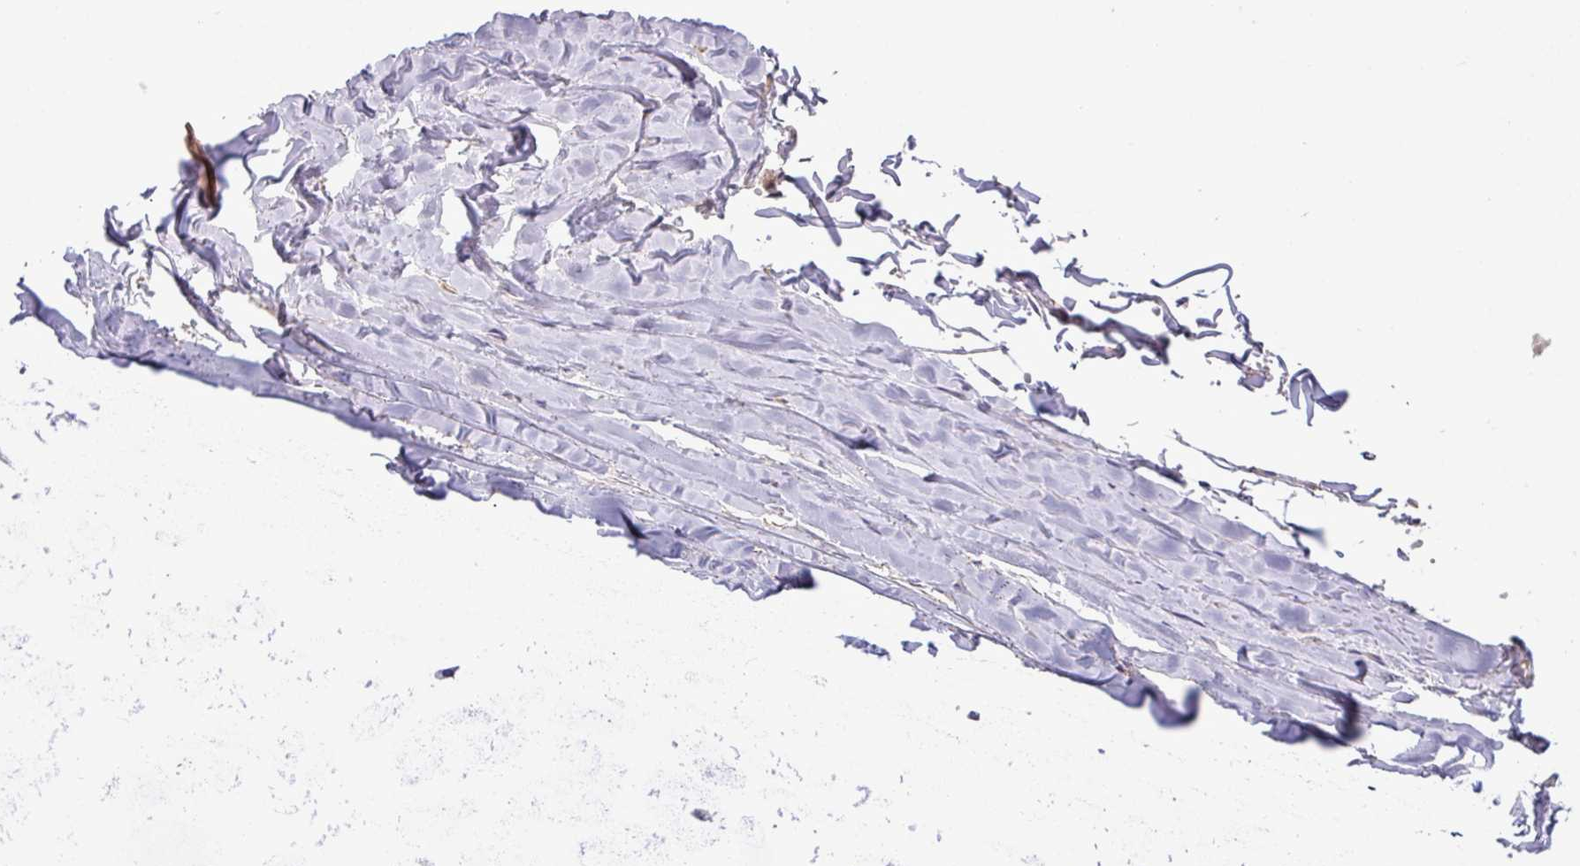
{"staining": {"intensity": "negative", "quantity": "none", "location": "none"}, "tissue": "adipose tissue", "cell_type": "Adipocytes", "image_type": "normal", "snomed": [{"axis": "morphology", "description": "Normal tissue, NOS"}, {"axis": "topography", "description": "Cartilage tissue"}, {"axis": "topography", "description": "Nasopharynx"}, {"axis": "topography", "description": "Thyroid gland"}], "caption": "The immunohistochemistry histopathology image has no significant expression in adipocytes of adipose tissue.", "gene": "TMEM62", "patient": {"sex": "male", "age": 63}}